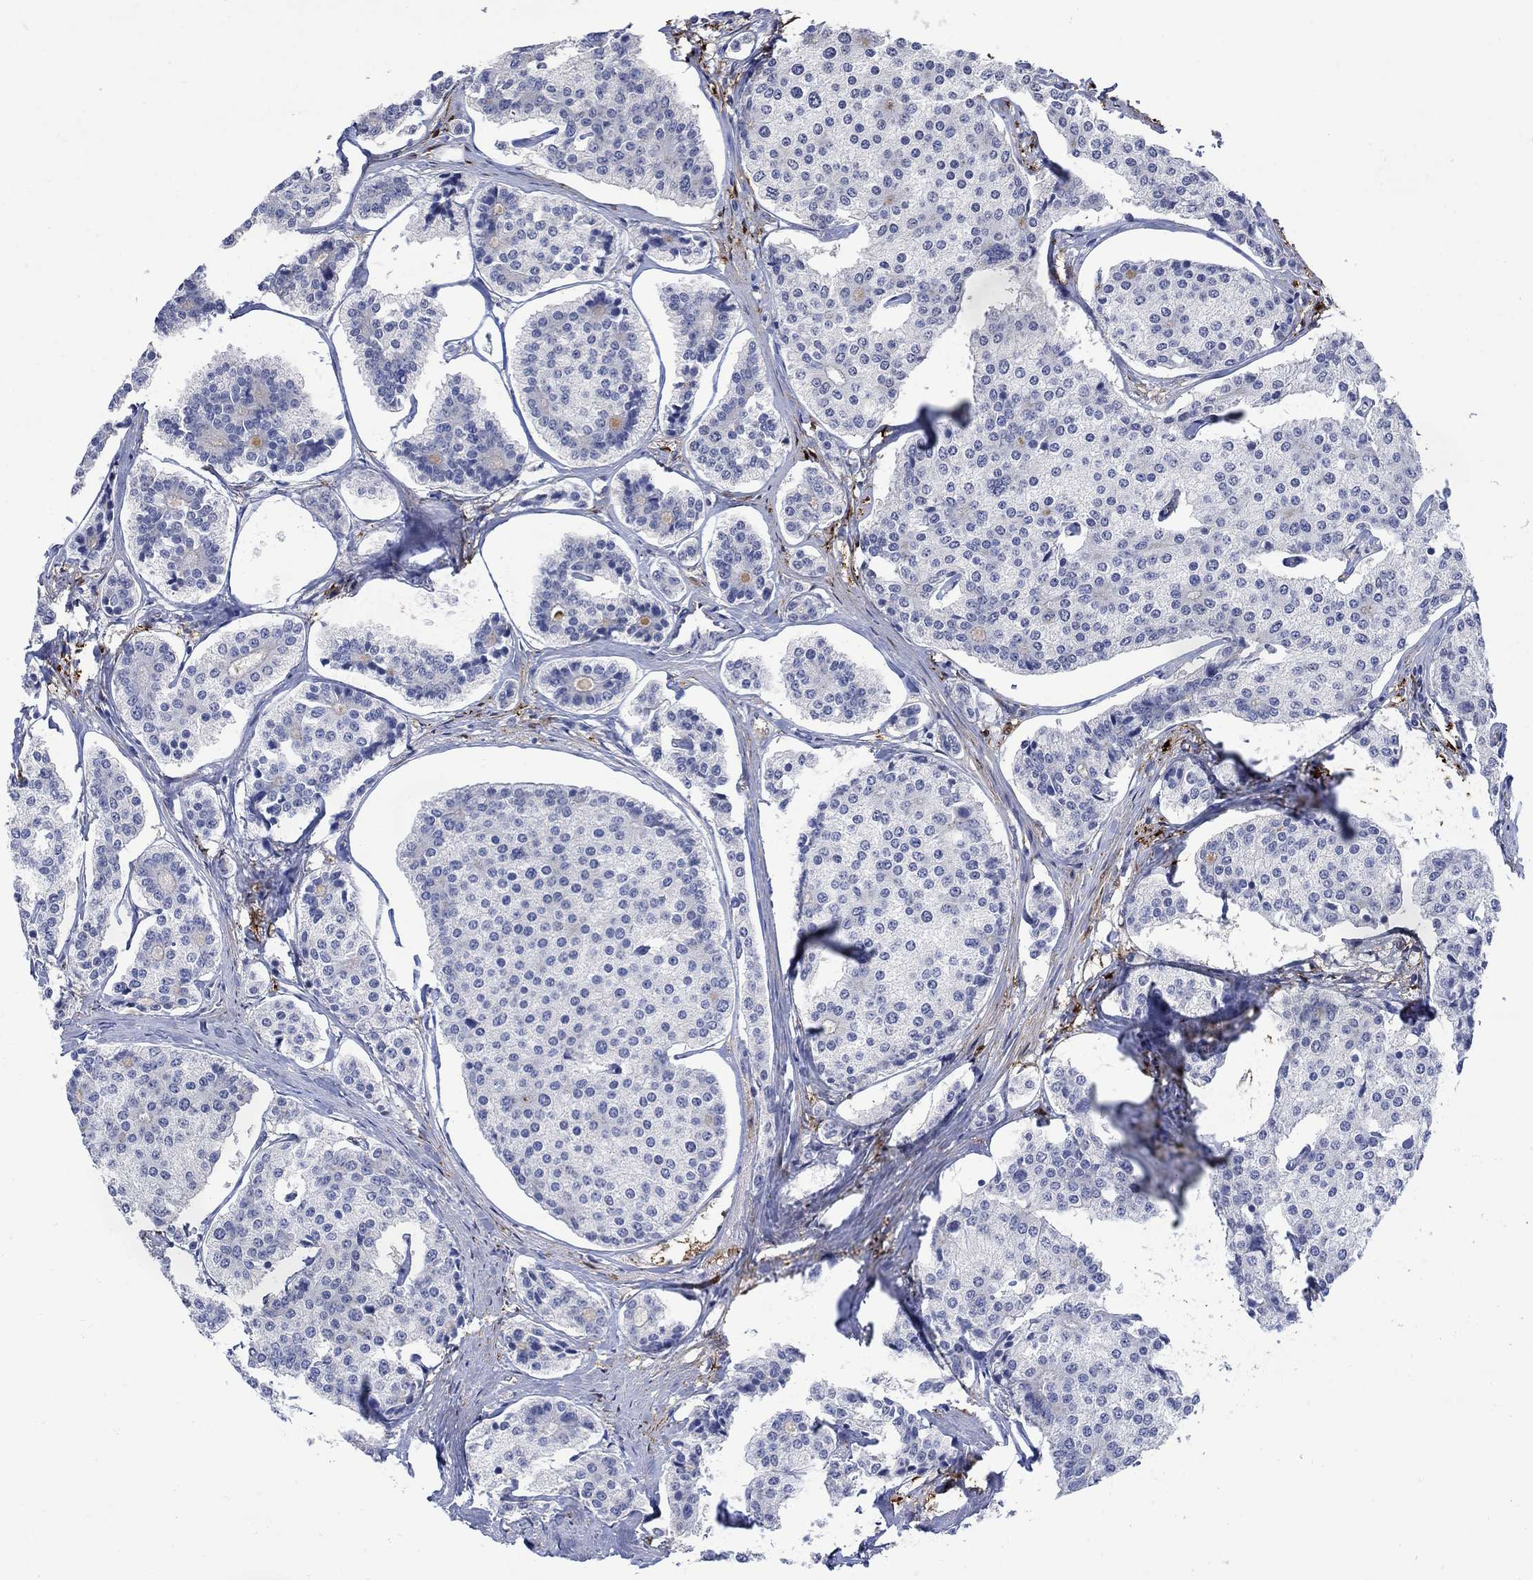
{"staining": {"intensity": "negative", "quantity": "none", "location": "none"}, "tissue": "carcinoid", "cell_type": "Tumor cells", "image_type": "cancer", "snomed": [{"axis": "morphology", "description": "Carcinoid, malignant, NOS"}, {"axis": "topography", "description": "Small intestine"}], "caption": "This is an immunohistochemistry photomicrograph of human carcinoid. There is no expression in tumor cells.", "gene": "TGM2", "patient": {"sex": "female", "age": 65}}